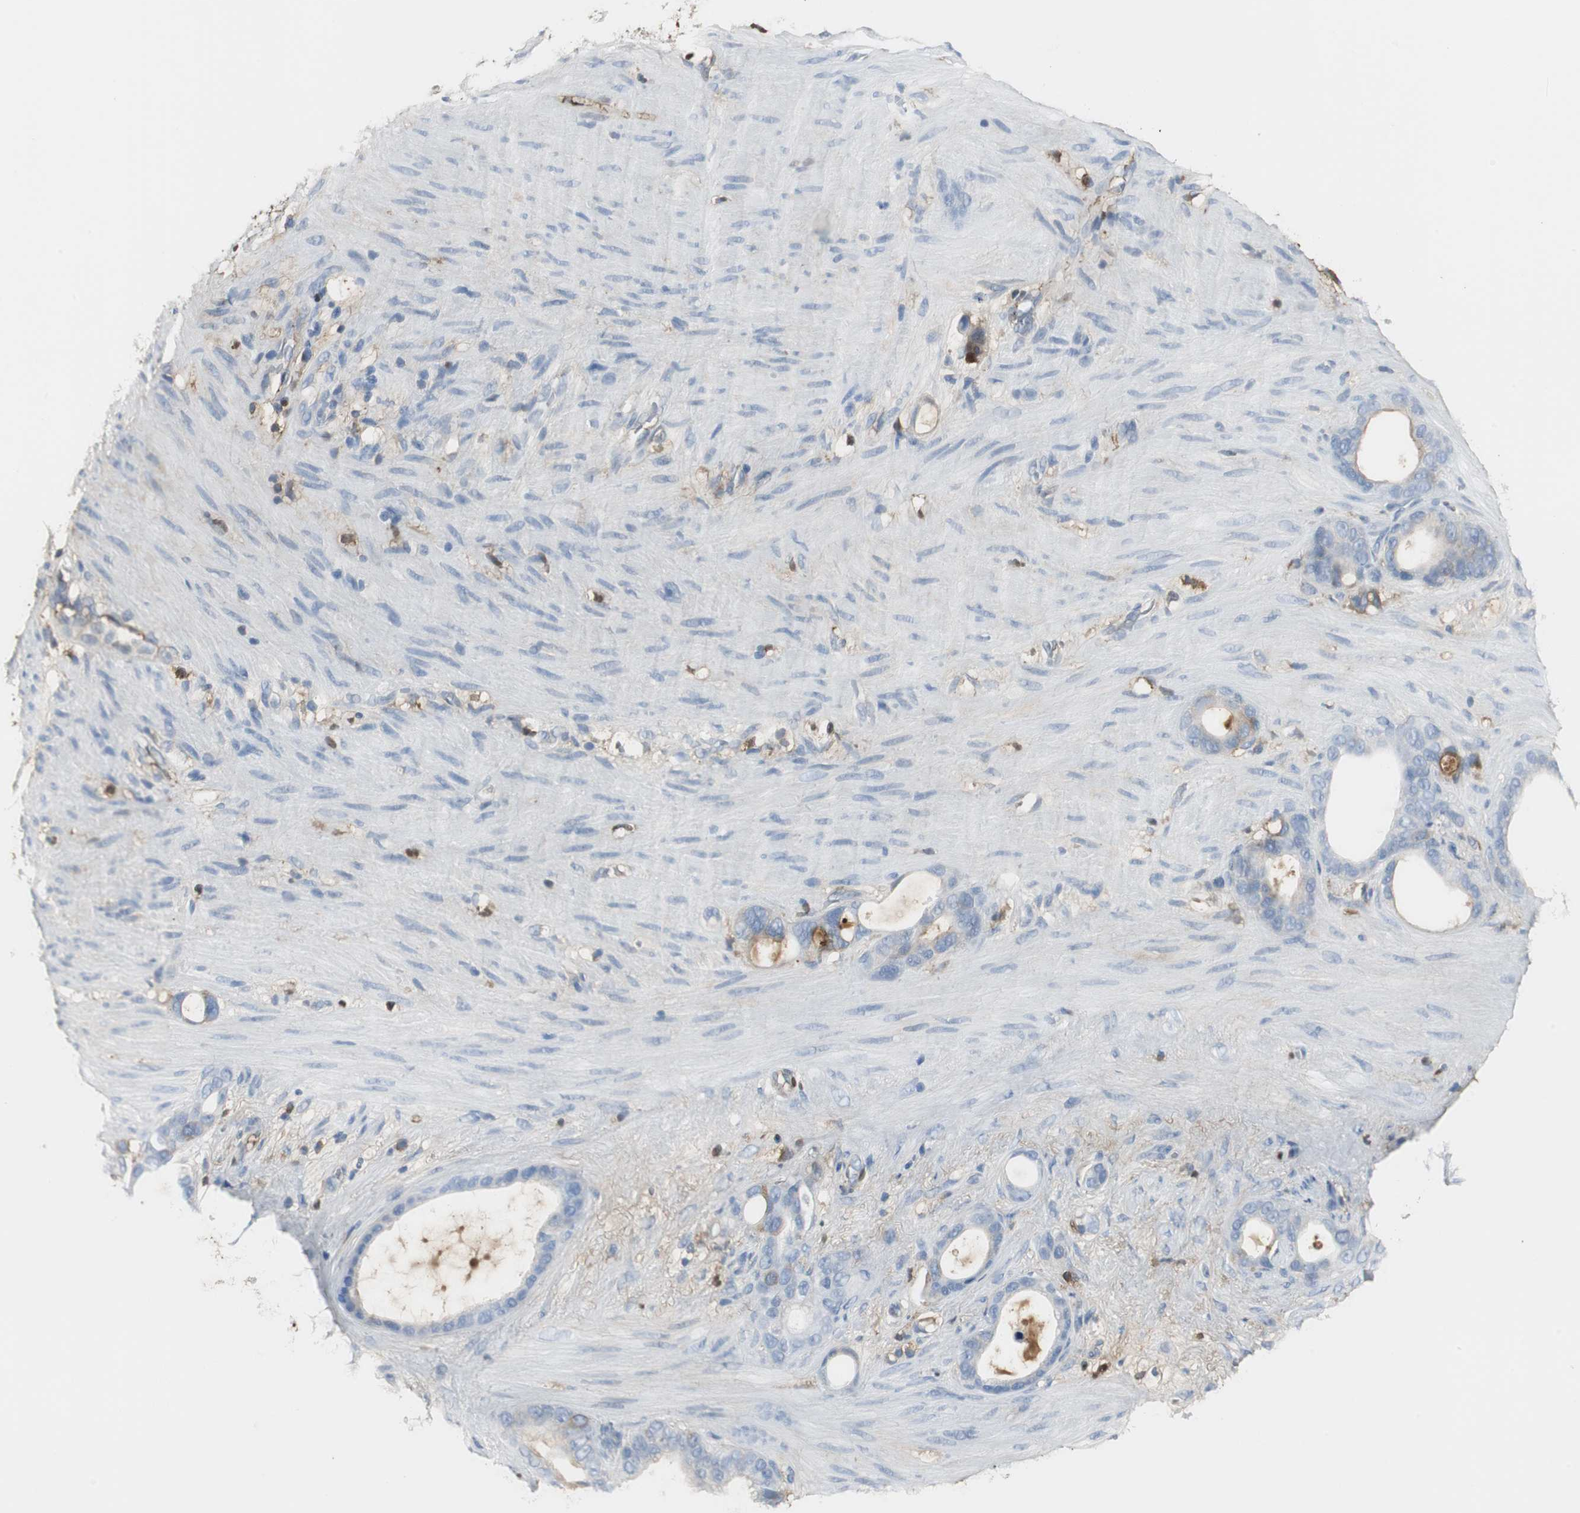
{"staining": {"intensity": "negative", "quantity": "none", "location": "none"}, "tissue": "stomach cancer", "cell_type": "Tumor cells", "image_type": "cancer", "snomed": [{"axis": "morphology", "description": "Adenocarcinoma, NOS"}, {"axis": "topography", "description": "Stomach"}], "caption": "Adenocarcinoma (stomach) was stained to show a protein in brown. There is no significant positivity in tumor cells.", "gene": "IGHA1", "patient": {"sex": "female", "age": 75}}